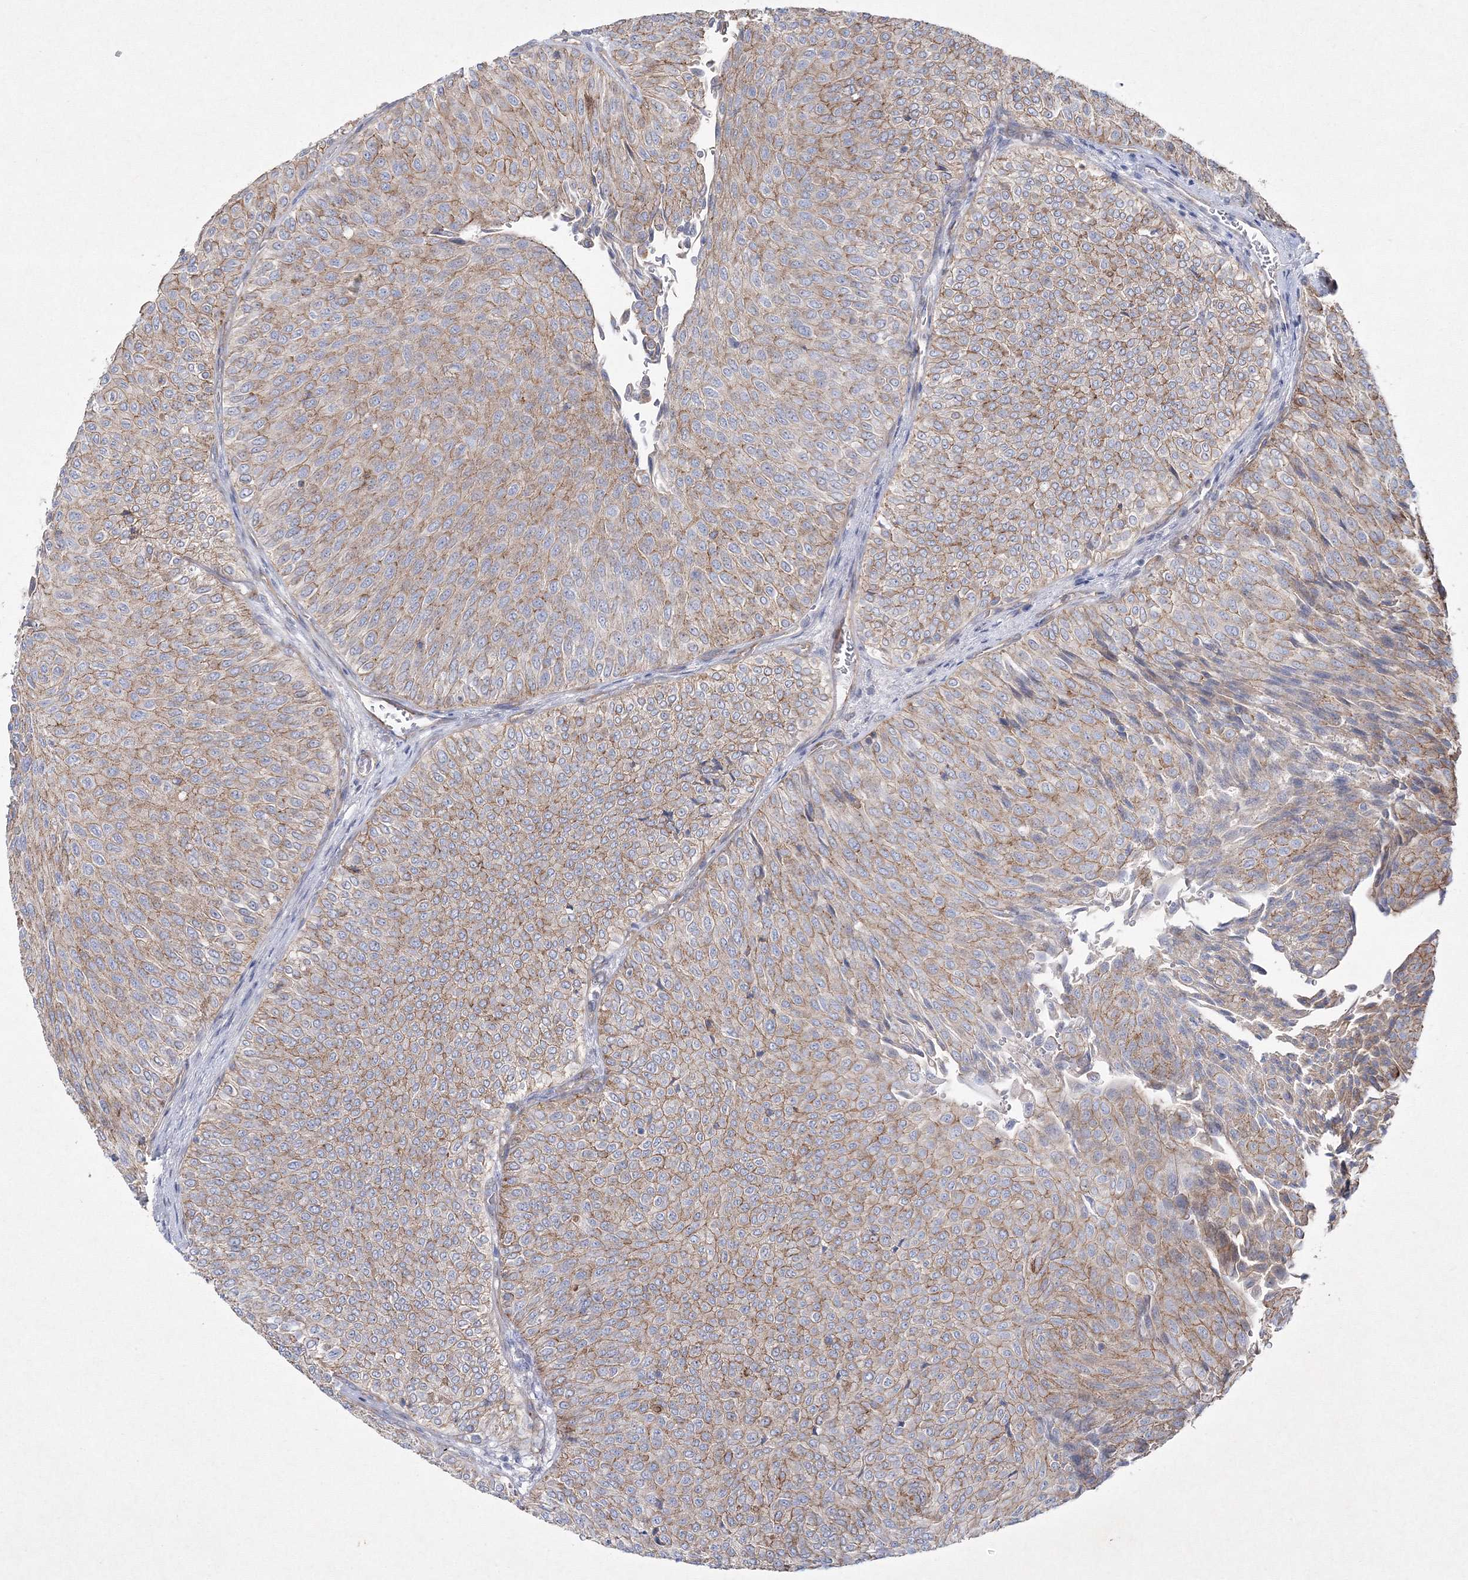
{"staining": {"intensity": "moderate", "quantity": ">75%", "location": "cytoplasmic/membranous"}, "tissue": "urothelial cancer", "cell_type": "Tumor cells", "image_type": "cancer", "snomed": [{"axis": "morphology", "description": "Urothelial carcinoma, Low grade"}, {"axis": "topography", "description": "Urinary bladder"}], "caption": "A micrograph of urothelial cancer stained for a protein exhibits moderate cytoplasmic/membranous brown staining in tumor cells. (DAB = brown stain, brightfield microscopy at high magnification).", "gene": "NAA40", "patient": {"sex": "male", "age": 78}}